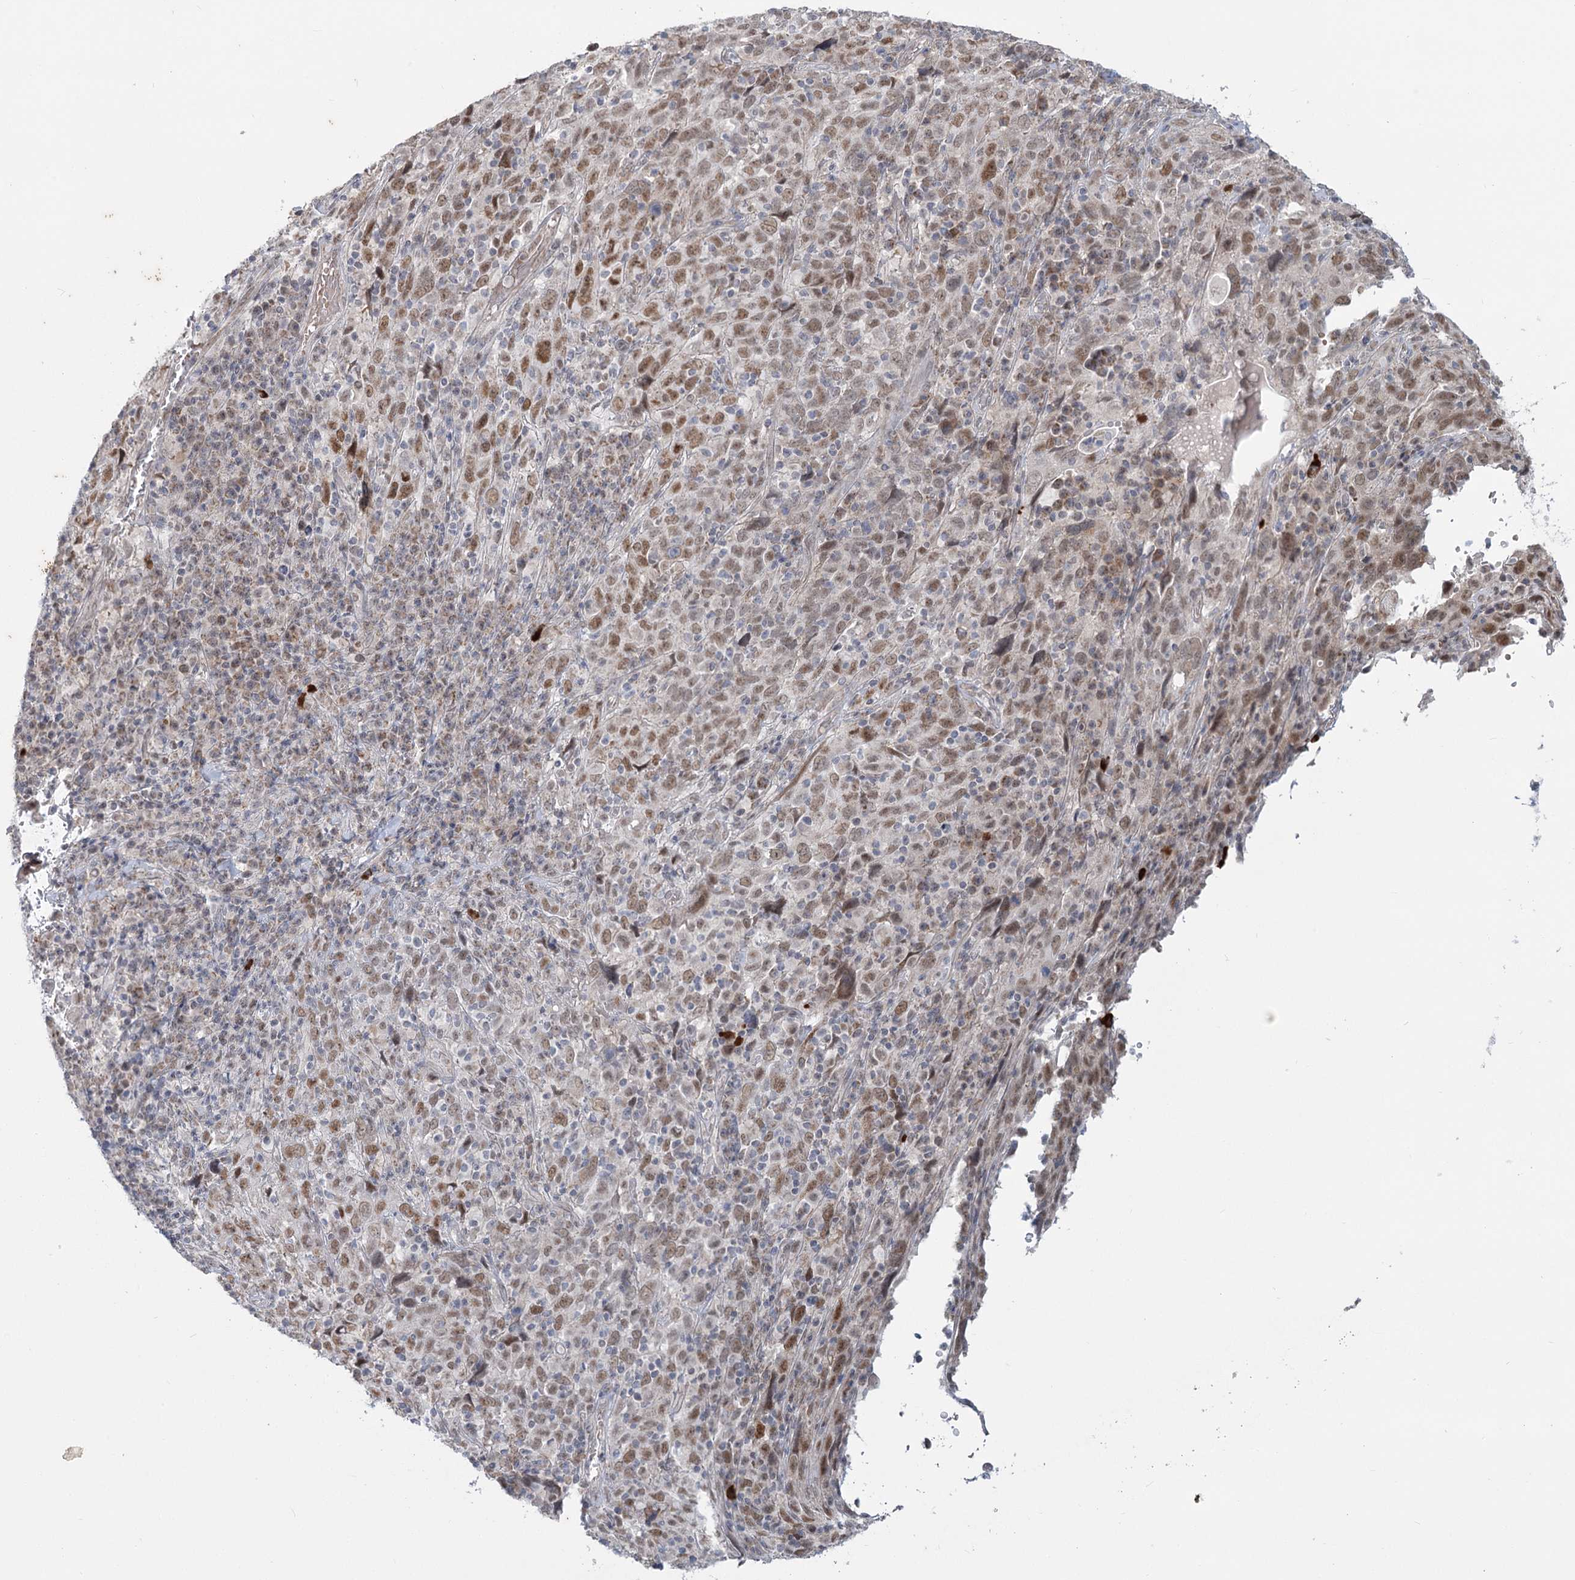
{"staining": {"intensity": "moderate", "quantity": ">75%", "location": "nuclear"}, "tissue": "cervical cancer", "cell_type": "Tumor cells", "image_type": "cancer", "snomed": [{"axis": "morphology", "description": "Squamous cell carcinoma, NOS"}, {"axis": "topography", "description": "Cervix"}], "caption": "Immunohistochemistry (IHC) photomicrograph of cervical cancer stained for a protein (brown), which reveals medium levels of moderate nuclear positivity in approximately >75% of tumor cells.", "gene": "MTG1", "patient": {"sex": "female", "age": 46}}